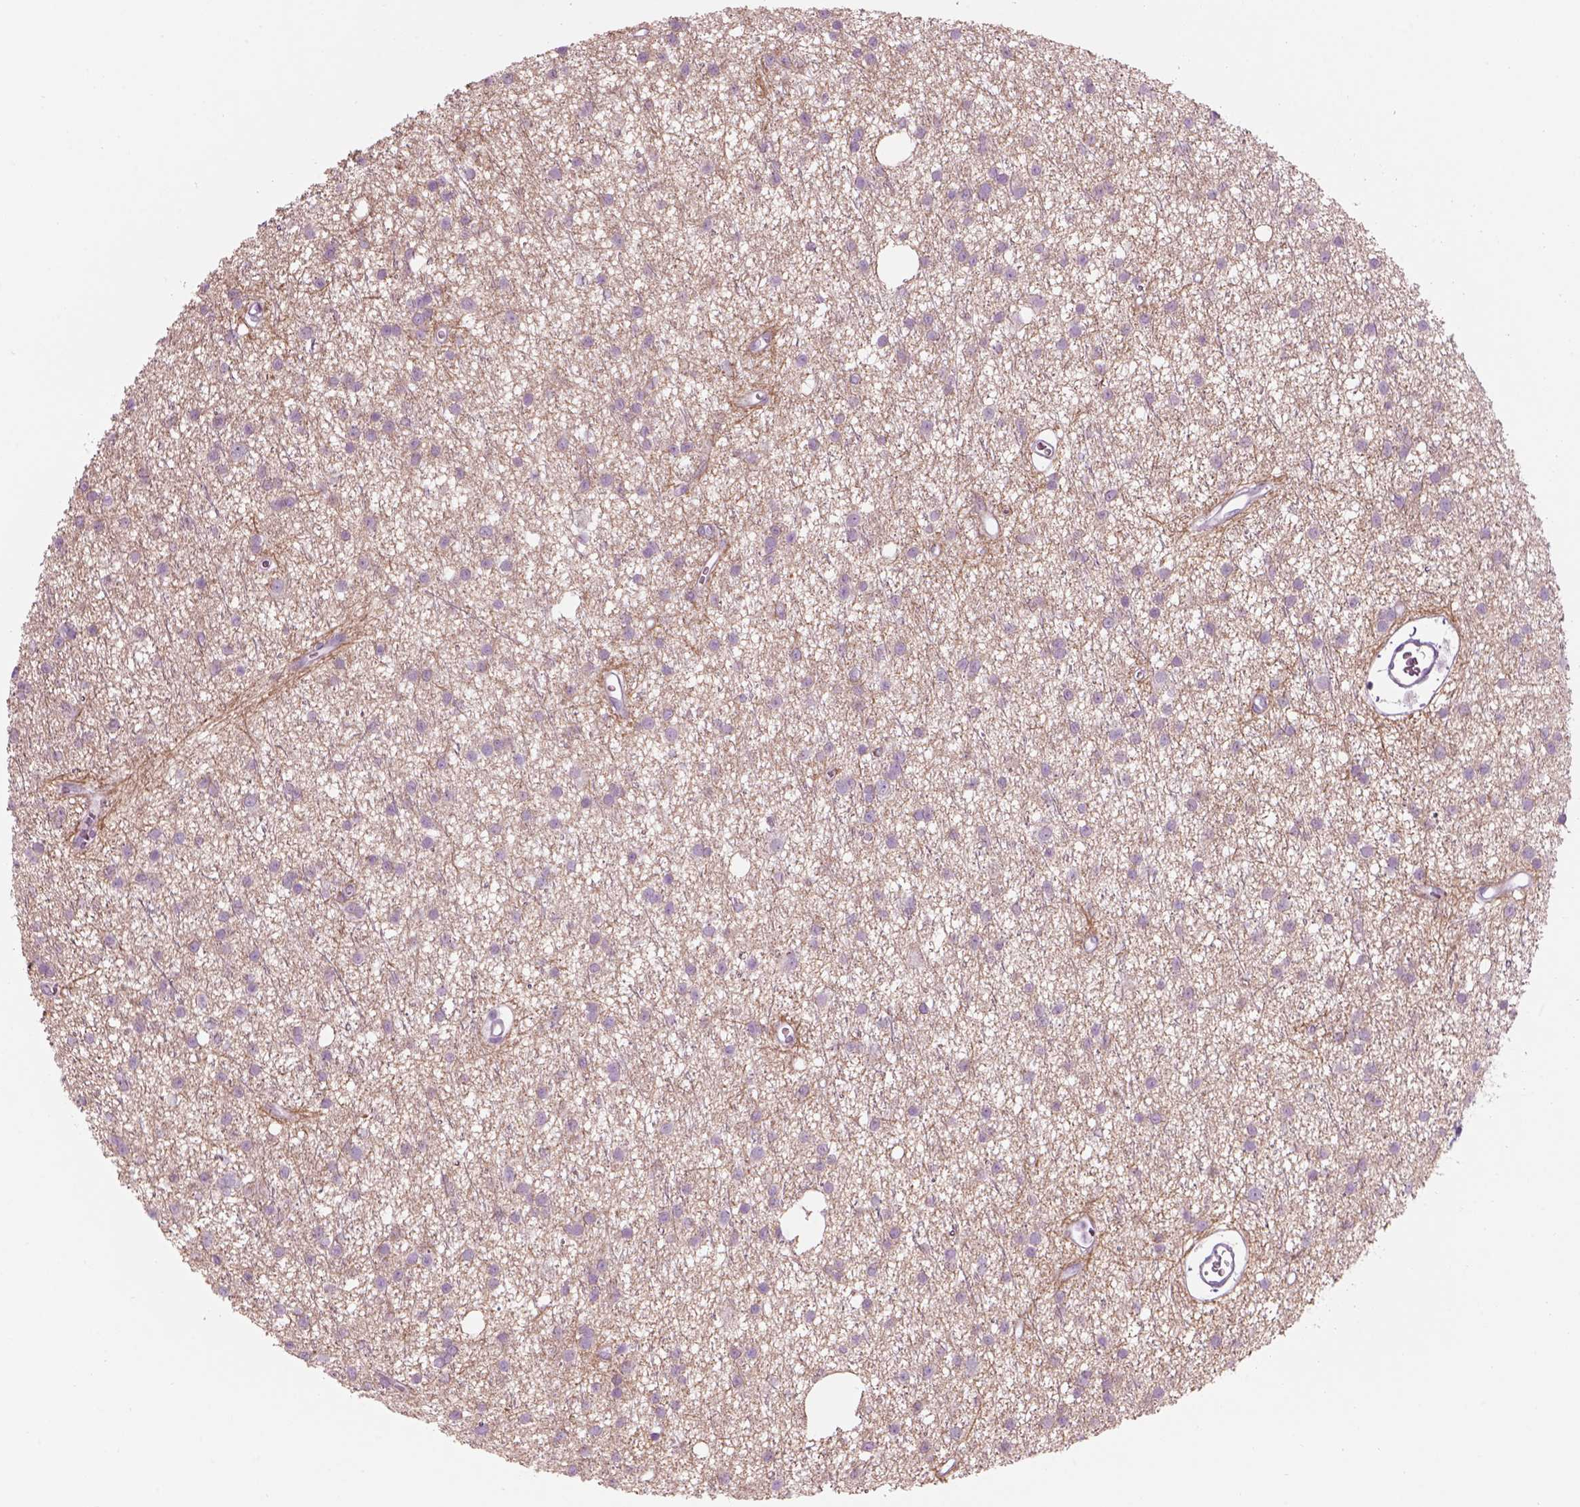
{"staining": {"intensity": "negative", "quantity": "none", "location": "none"}, "tissue": "glioma", "cell_type": "Tumor cells", "image_type": "cancer", "snomed": [{"axis": "morphology", "description": "Glioma, malignant, Low grade"}, {"axis": "topography", "description": "Brain"}], "caption": "An immunohistochemistry (IHC) histopathology image of malignant glioma (low-grade) is shown. There is no staining in tumor cells of malignant glioma (low-grade).", "gene": "GAS2L2", "patient": {"sex": "male", "age": 27}}